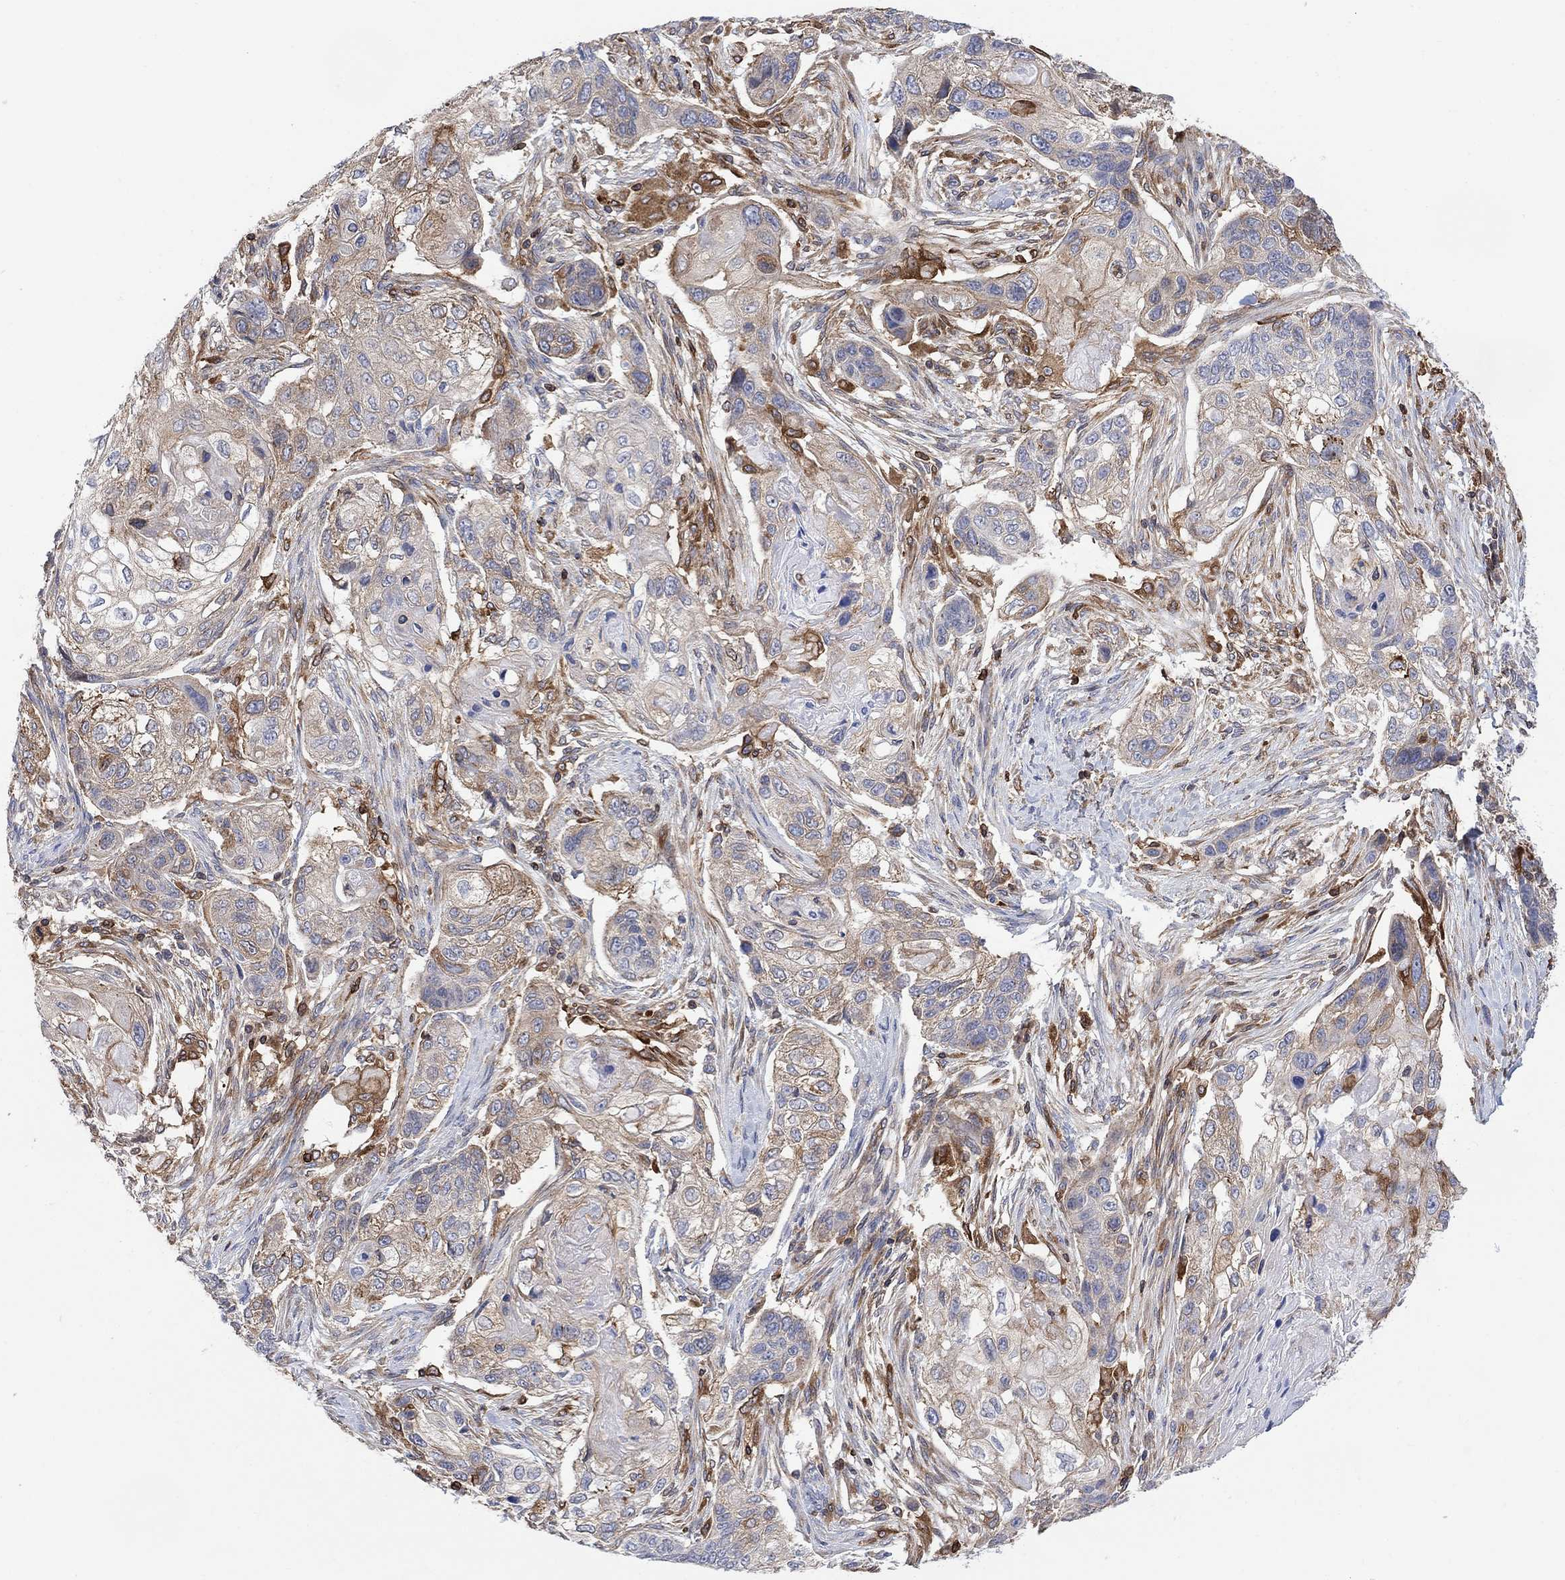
{"staining": {"intensity": "moderate", "quantity": "<25%", "location": "cytoplasmic/membranous"}, "tissue": "lung cancer", "cell_type": "Tumor cells", "image_type": "cancer", "snomed": [{"axis": "morphology", "description": "Normal tissue, NOS"}, {"axis": "morphology", "description": "Squamous cell carcinoma, NOS"}, {"axis": "topography", "description": "Bronchus"}, {"axis": "topography", "description": "Lung"}], "caption": "Immunohistochemistry (DAB (3,3'-diaminobenzidine)) staining of human squamous cell carcinoma (lung) demonstrates moderate cytoplasmic/membranous protein staining in about <25% of tumor cells. The staining was performed using DAB, with brown indicating positive protein expression. Nuclei are stained blue with hematoxylin.", "gene": "GBP5", "patient": {"sex": "male", "age": 69}}